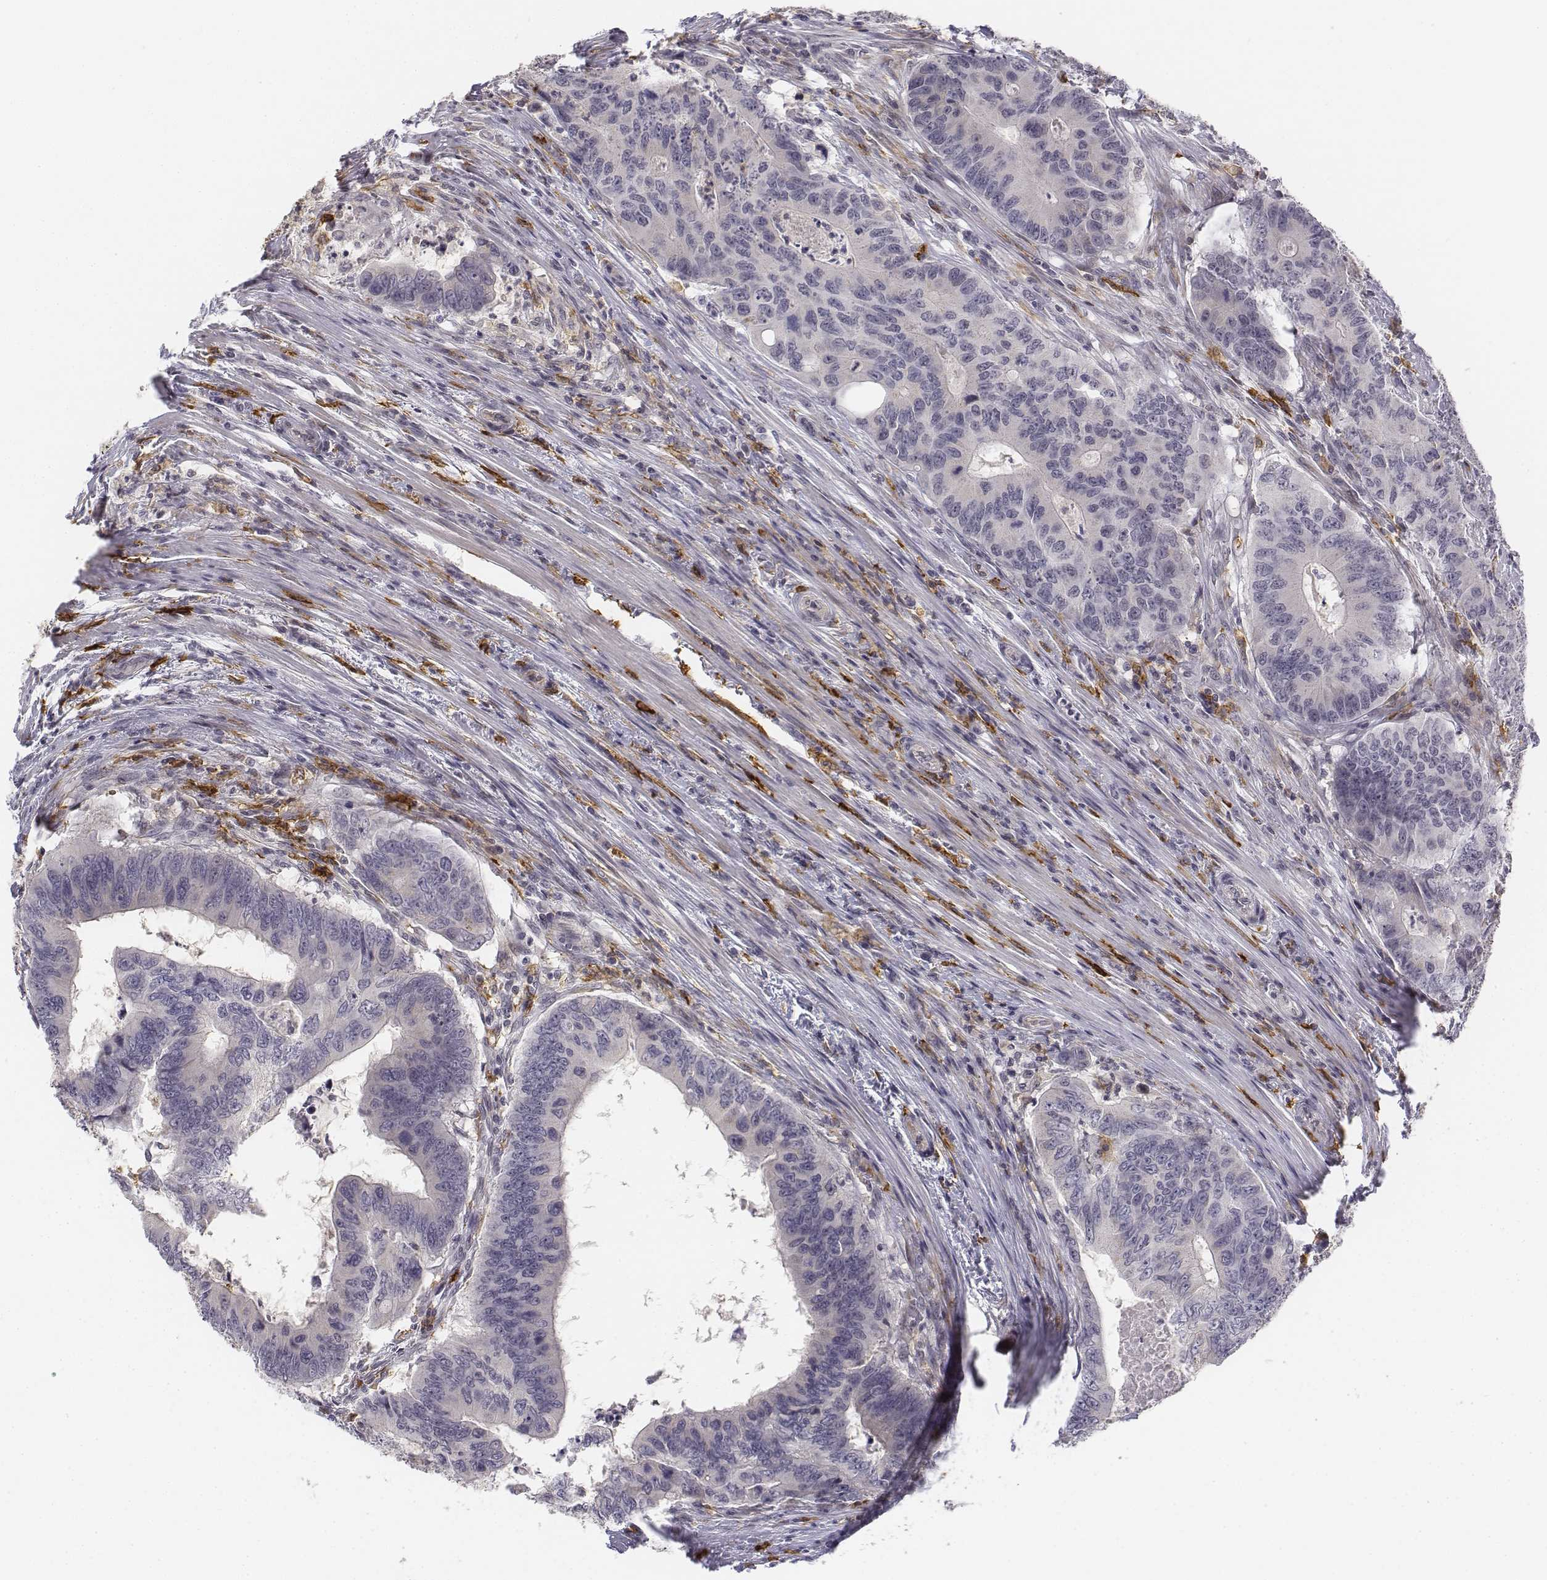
{"staining": {"intensity": "negative", "quantity": "none", "location": "none"}, "tissue": "colorectal cancer", "cell_type": "Tumor cells", "image_type": "cancer", "snomed": [{"axis": "morphology", "description": "Adenocarcinoma, NOS"}, {"axis": "topography", "description": "Colon"}], "caption": "This histopathology image is of colorectal cancer stained with immunohistochemistry to label a protein in brown with the nuclei are counter-stained blue. There is no positivity in tumor cells.", "gene": "CD14", "patient": {"sex": "male", "age": 53}}